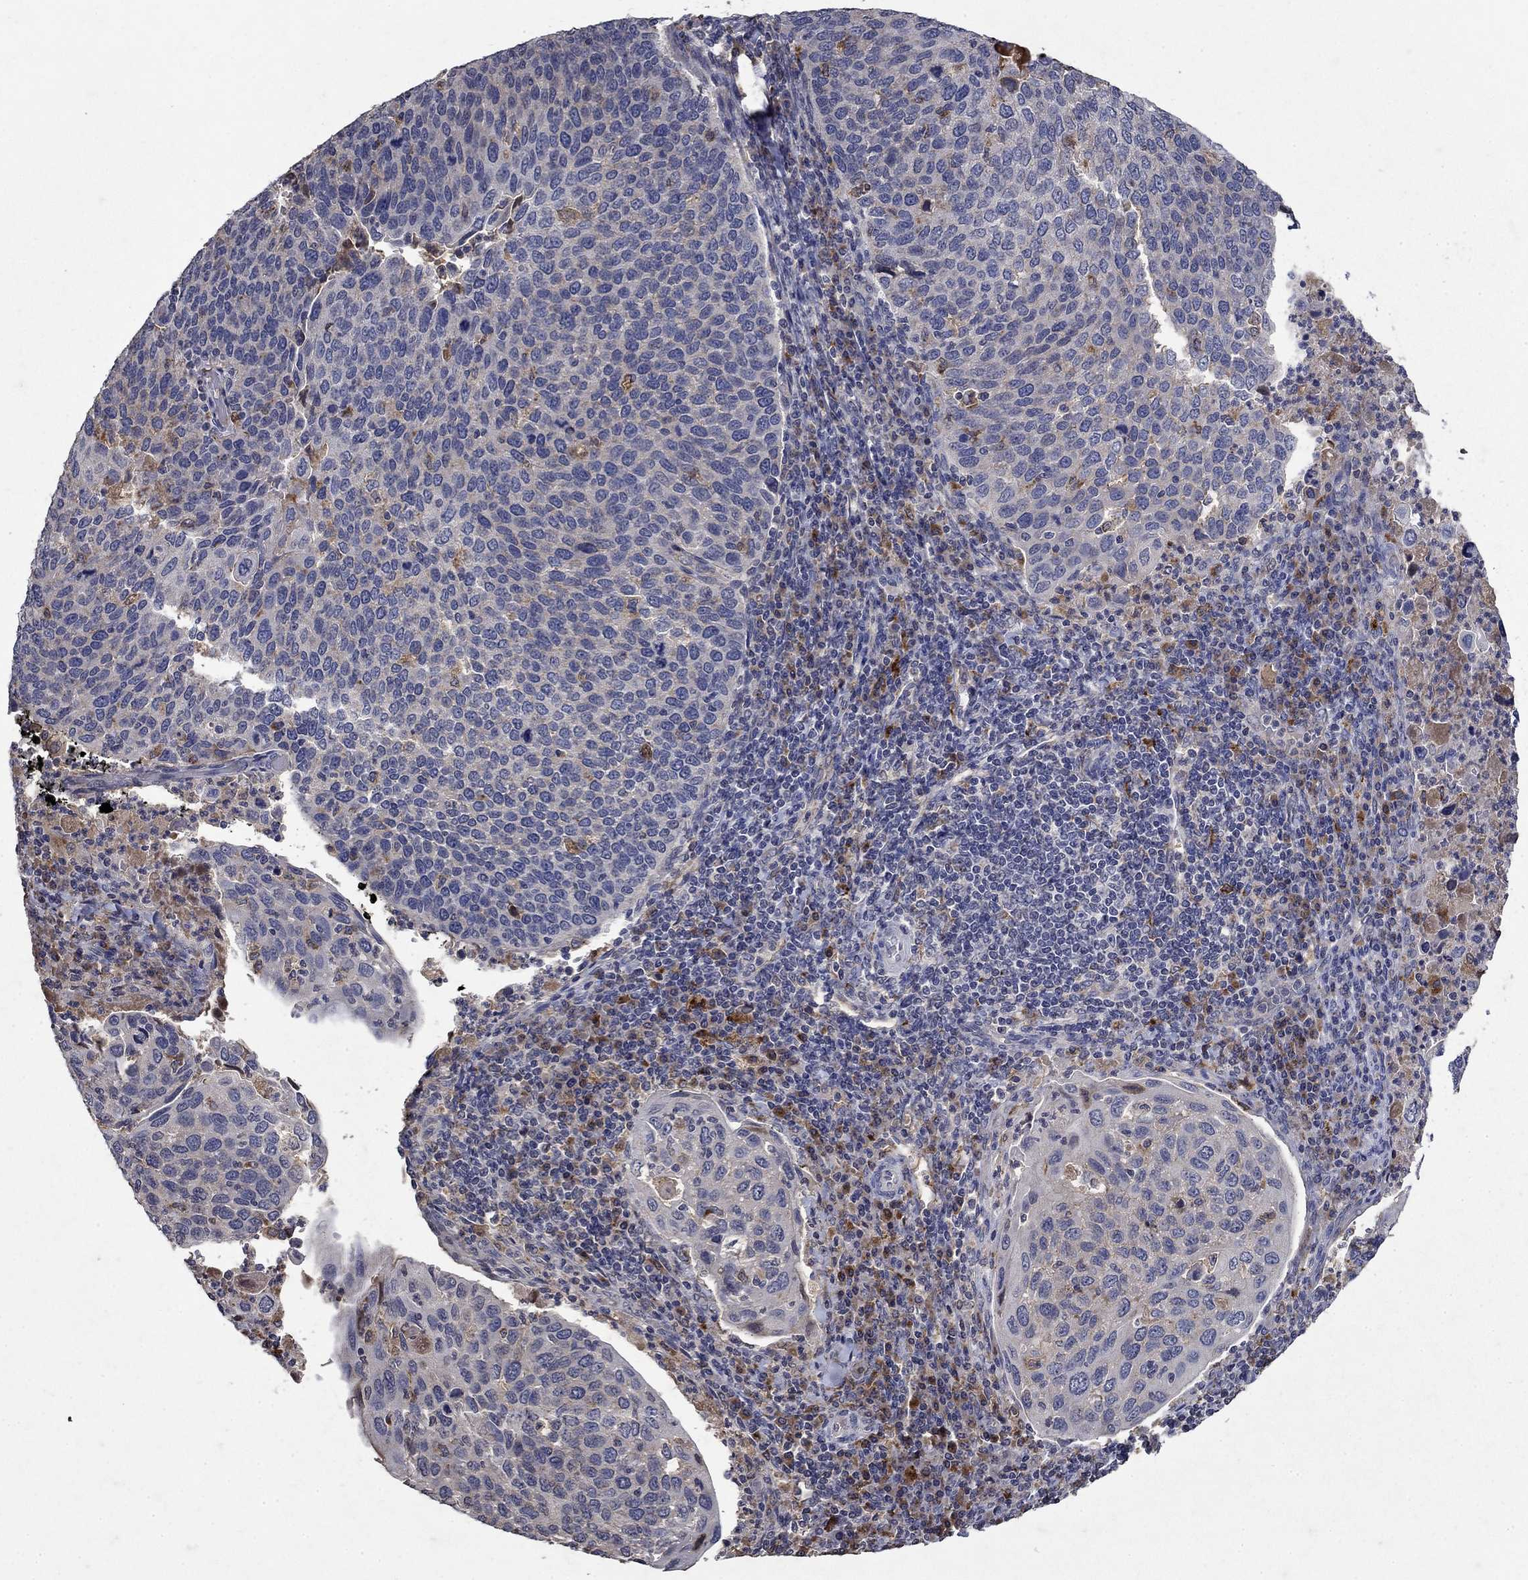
{"staining": {"intensity": "moderate", "quantity": "<25%", "location": "cytoplasmic/membranous"}, "tissue": "cervical cancer", "cell_type": "Tumor cells", "image_type": "cancer", "snomed": [{"axis": "morphology", "description": "Squamous cell carcinoma, NOS"}, {"axis": "topography", "description": "Cervix"}], "caption": "DAB immunohistochemical staining of cervical cancer demonstrates moderate cytoplasmic/membranous protein staining in approximately <25% of tumor cells.", "gene": "NPC2", "patient": {"sex": "female", "age": 54}}